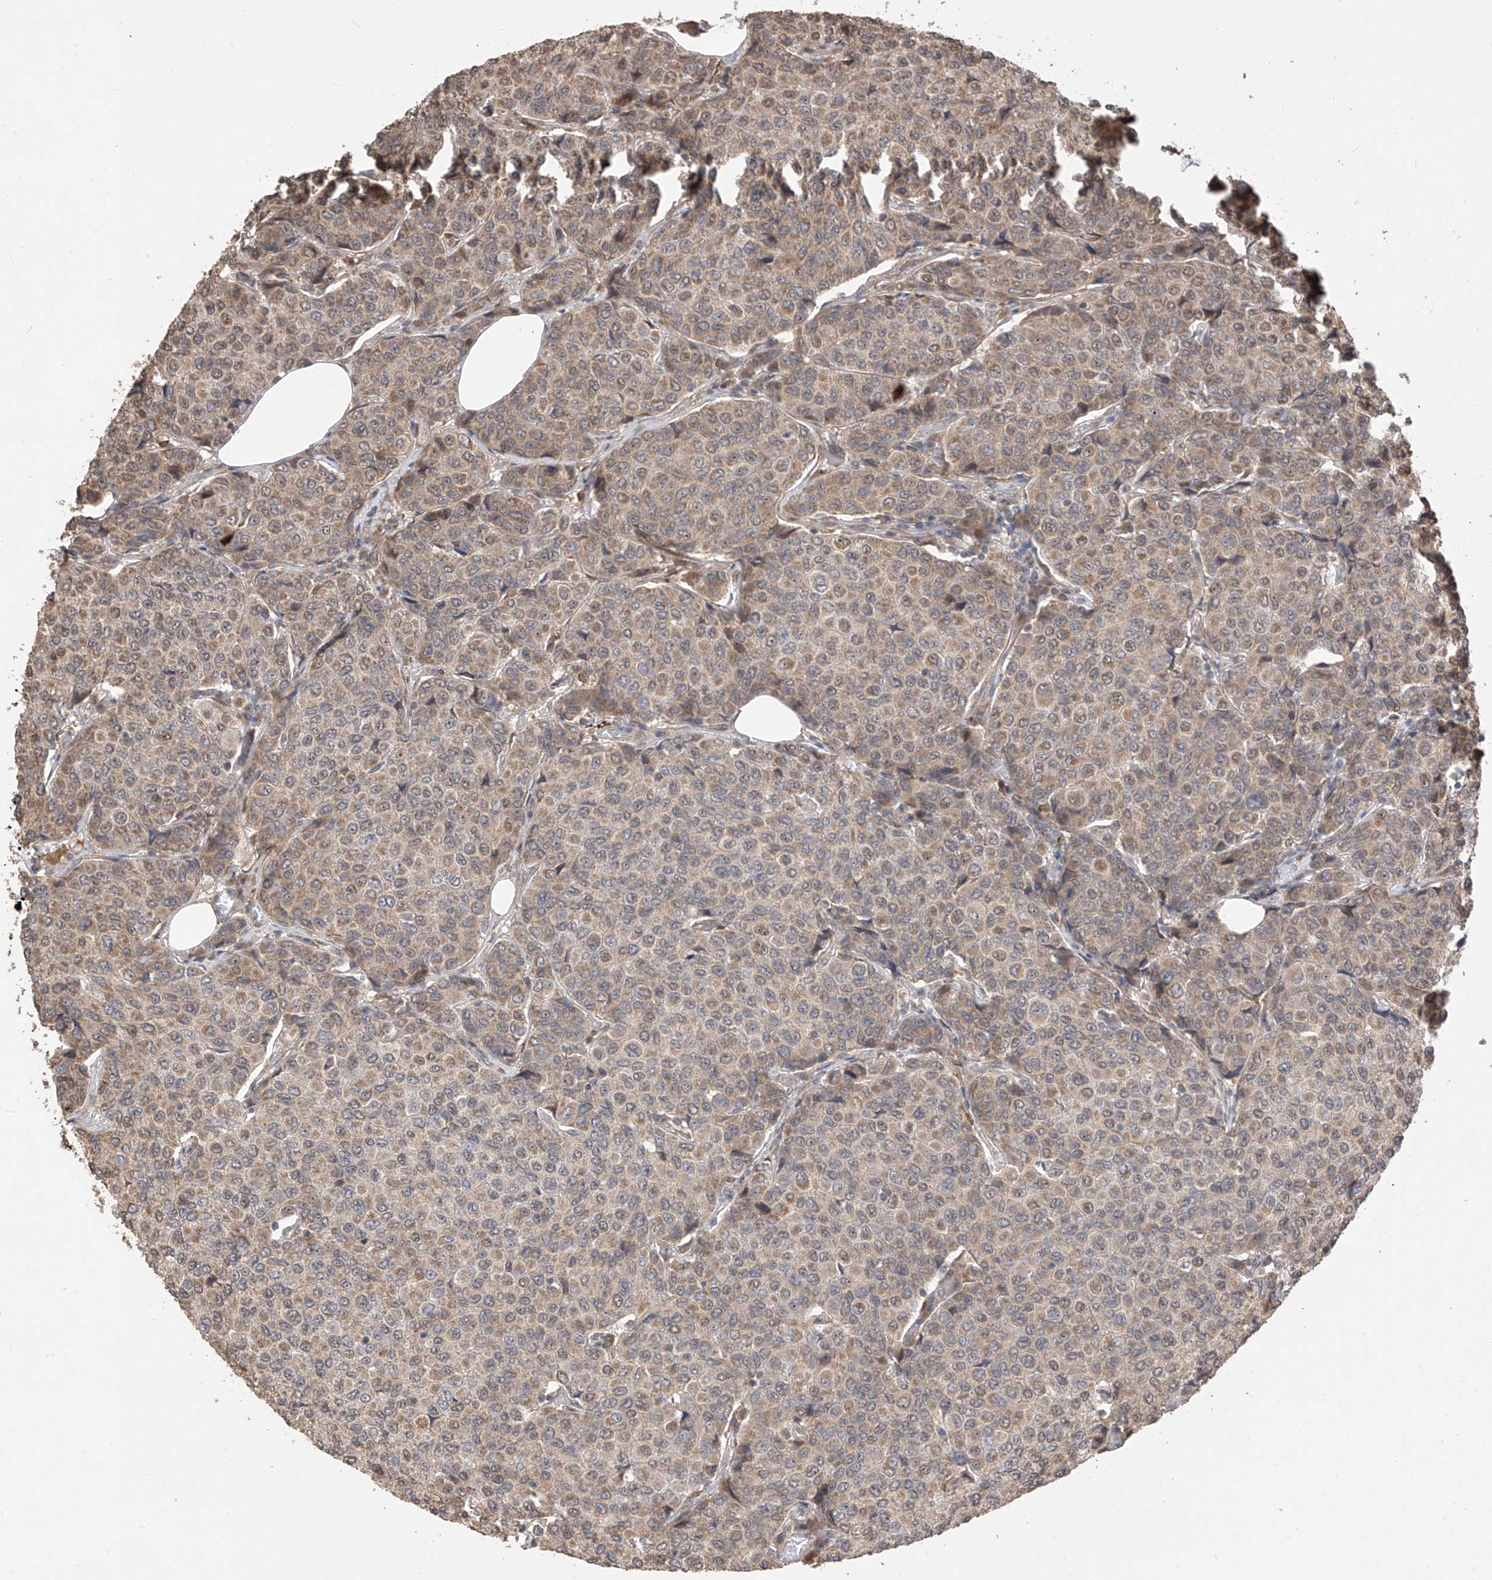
{"staining": {"intensity": "moderate", "quantity": "25%-75%", "location": "cytoplasmic/membranous,nuclear"}, "tissue": "breast cancer", "cell_type": "Tumor cells", "image_type": "cancer", "snomed": [{"axis": "morphology", "description": "Duct carcinoma"}, {"axis": "topography", "description": "Breast"}], "caption": "Protein staining of breast cancer tissue shows moderate cytoplasmic/membranous and nuclear expression in about 25%-75% of tumor cells.", "gene": "LATS1", "patient": {"sex": "female", "age": 55}}